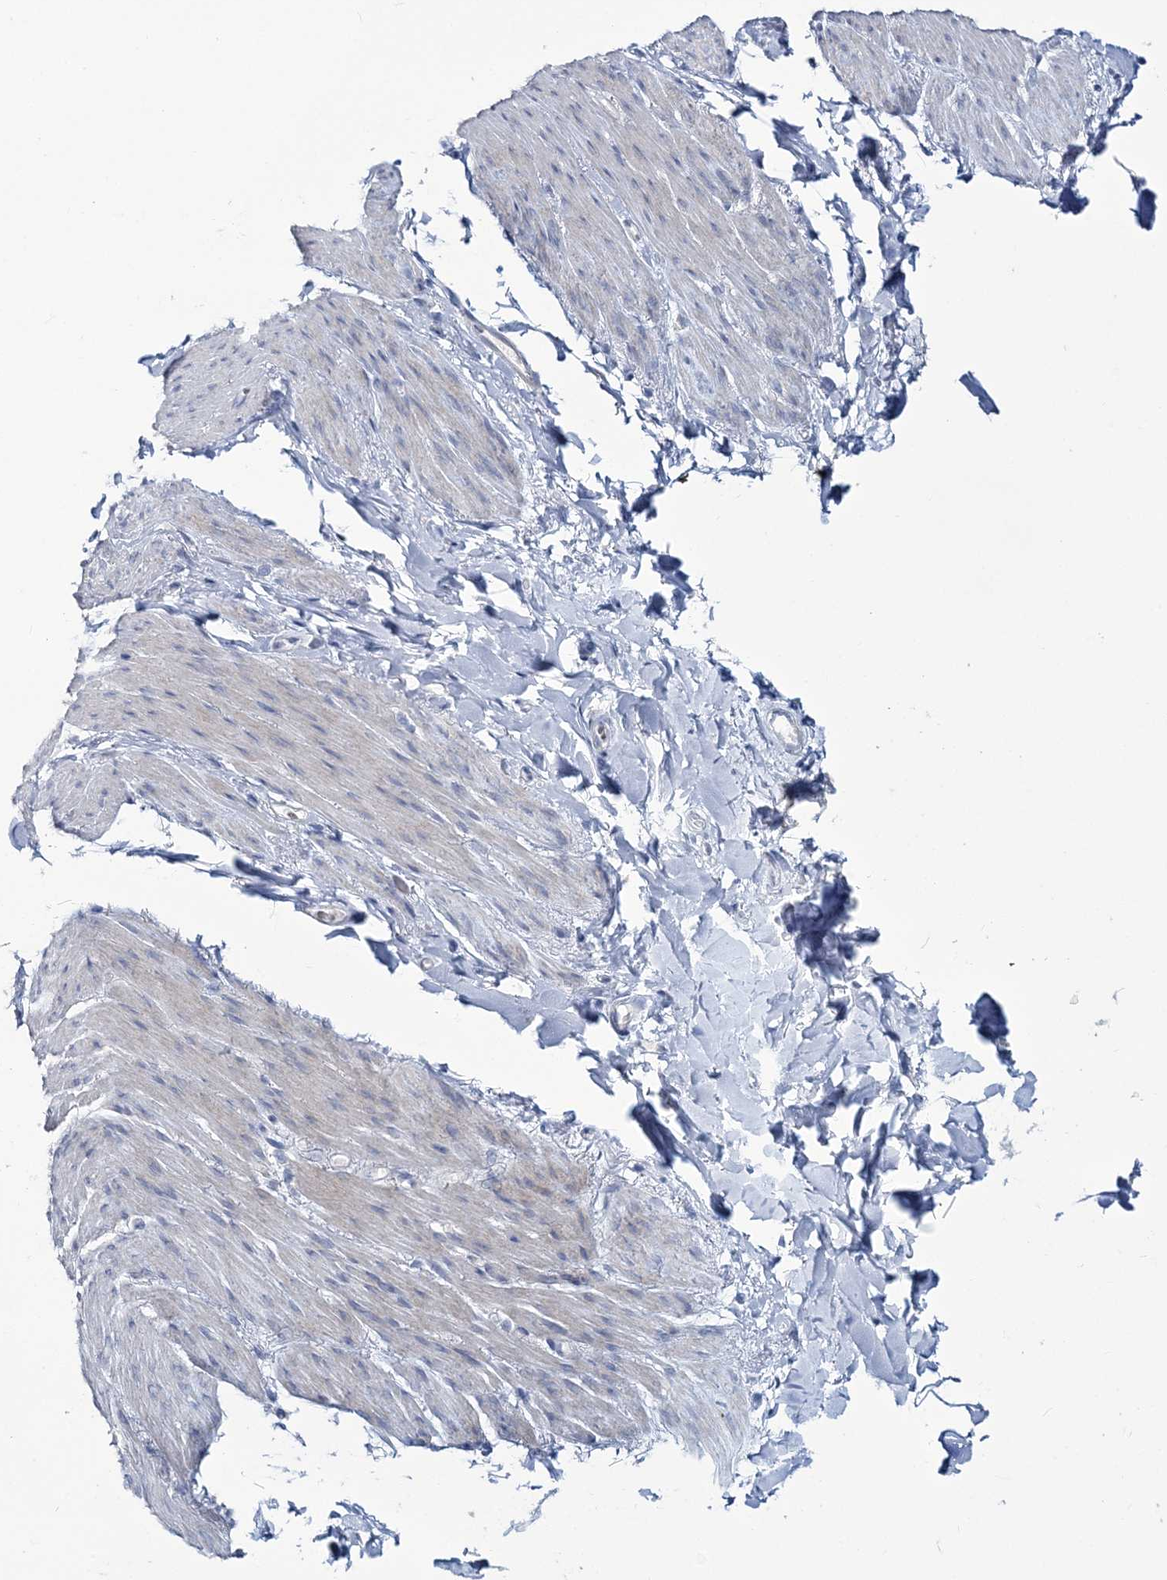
{"staining": {"intensity": "negative", "quantity": "none", "location": "none"}, "tissue": "adipose tissue", "cell_type": "Adipocytes", "image_type": "normal", "snomed": [{"axis": "morphology", "description": "Normal tissue, NOS"}, {"axis": "topography", "description": "Colon"}, {"axis": "topography", "description": "Peripheral nerve tissue"}], "caption": "IHC photomicrograph of normal adipose tissue: adipose tissue stained with DAB demonstrates no significant protein expression in adipocytes.", "gene": "CYP3A4", "patient": {"sex": "female", "age": 61}}